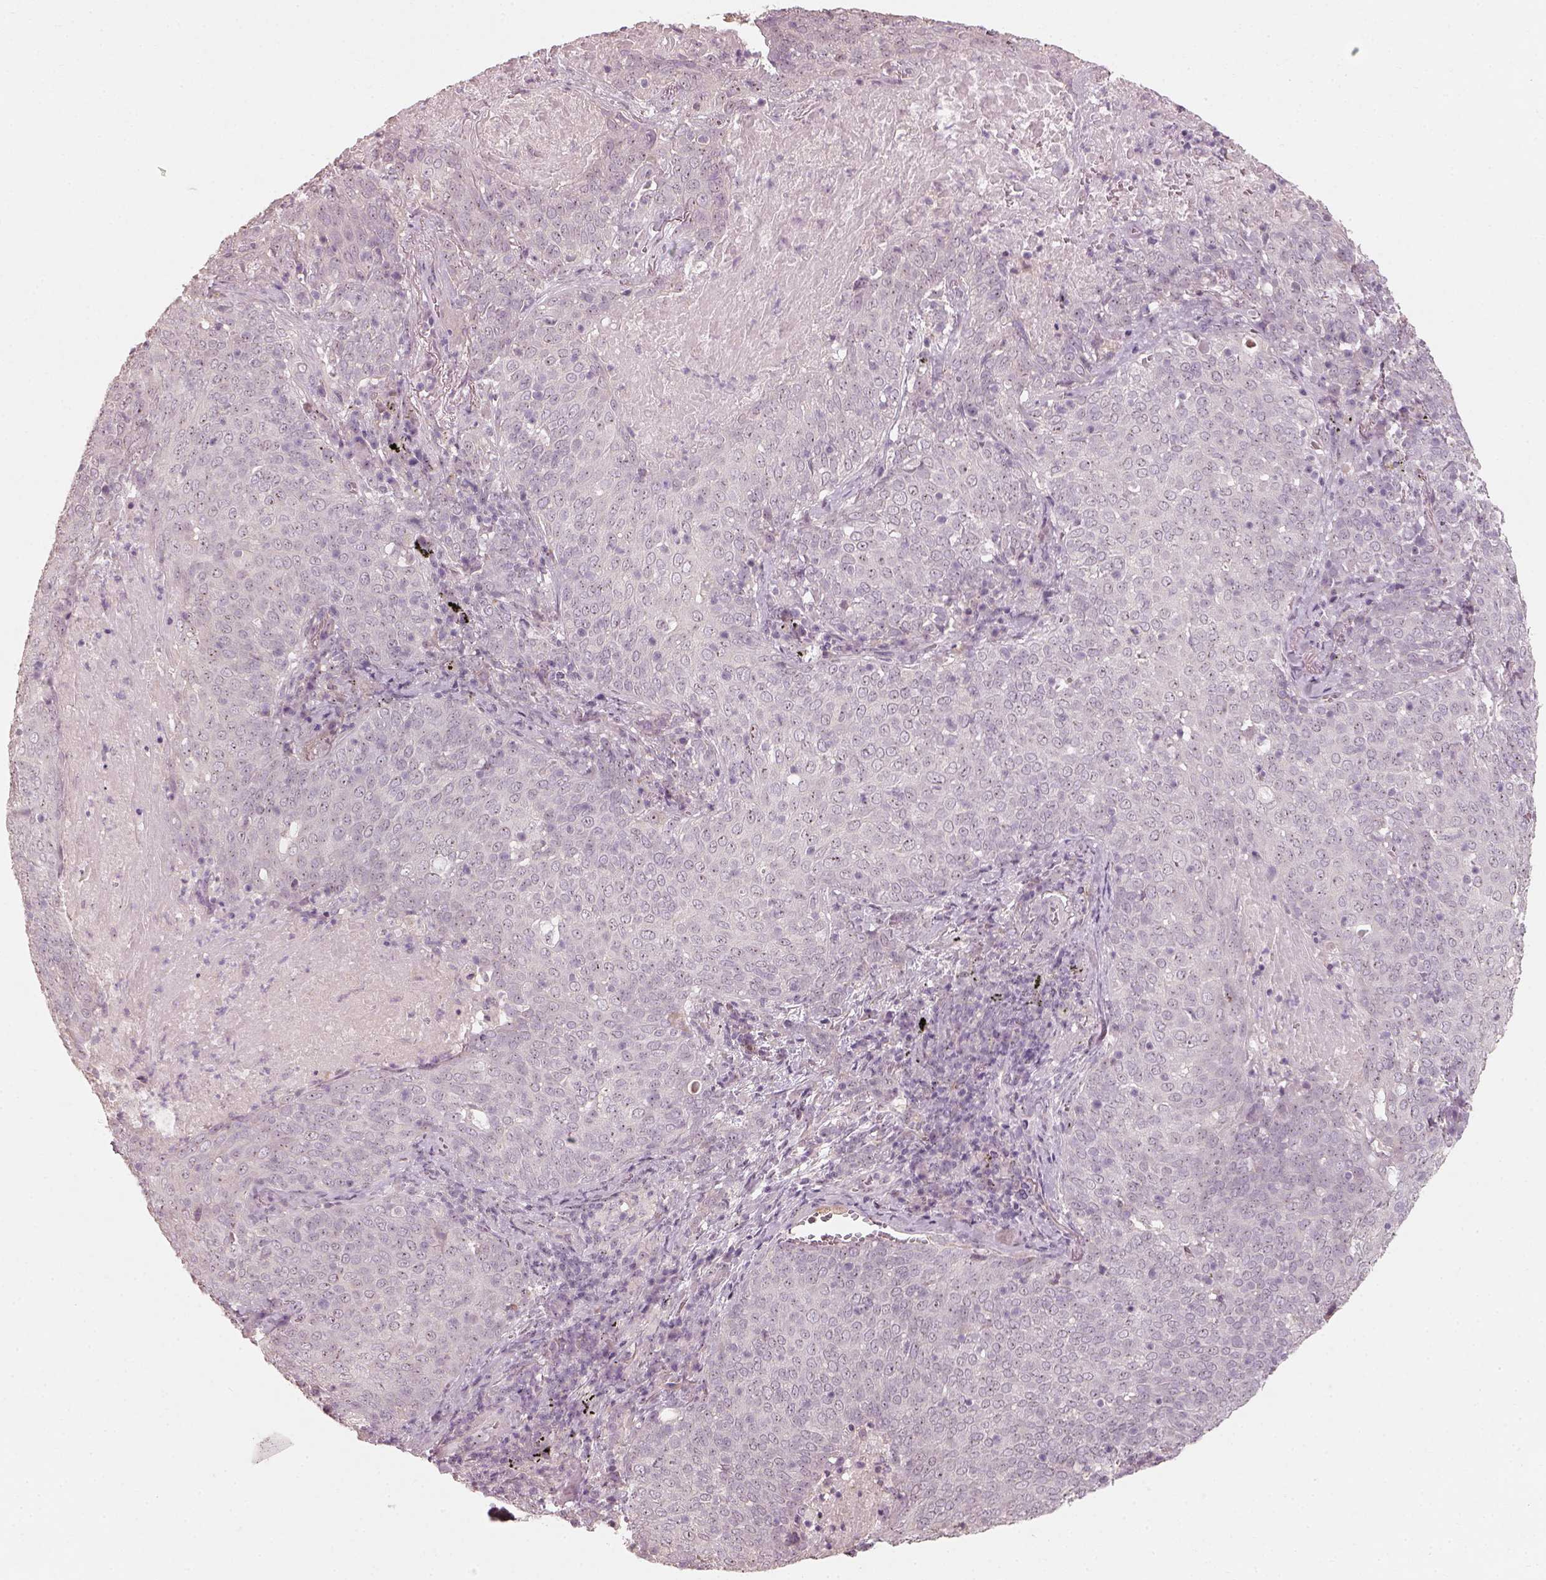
{"staining": {"intensity": "weak", "quantity": "<25%", "location": "nuclear"}, "tissue": "lung cancer", "cell_type": "Tumor cells", "image_type": "cancer", "snomed": [{"axis": "morphology", "description": "Squamous cell carcinoma, NOS"}, {"axis": "topography", "description": "Lung"}], "caption": "There is no significant staining in tumor cells of lung cancer.", "gene": "CDS1", "patient": {"sex": "male", "age": 82}}